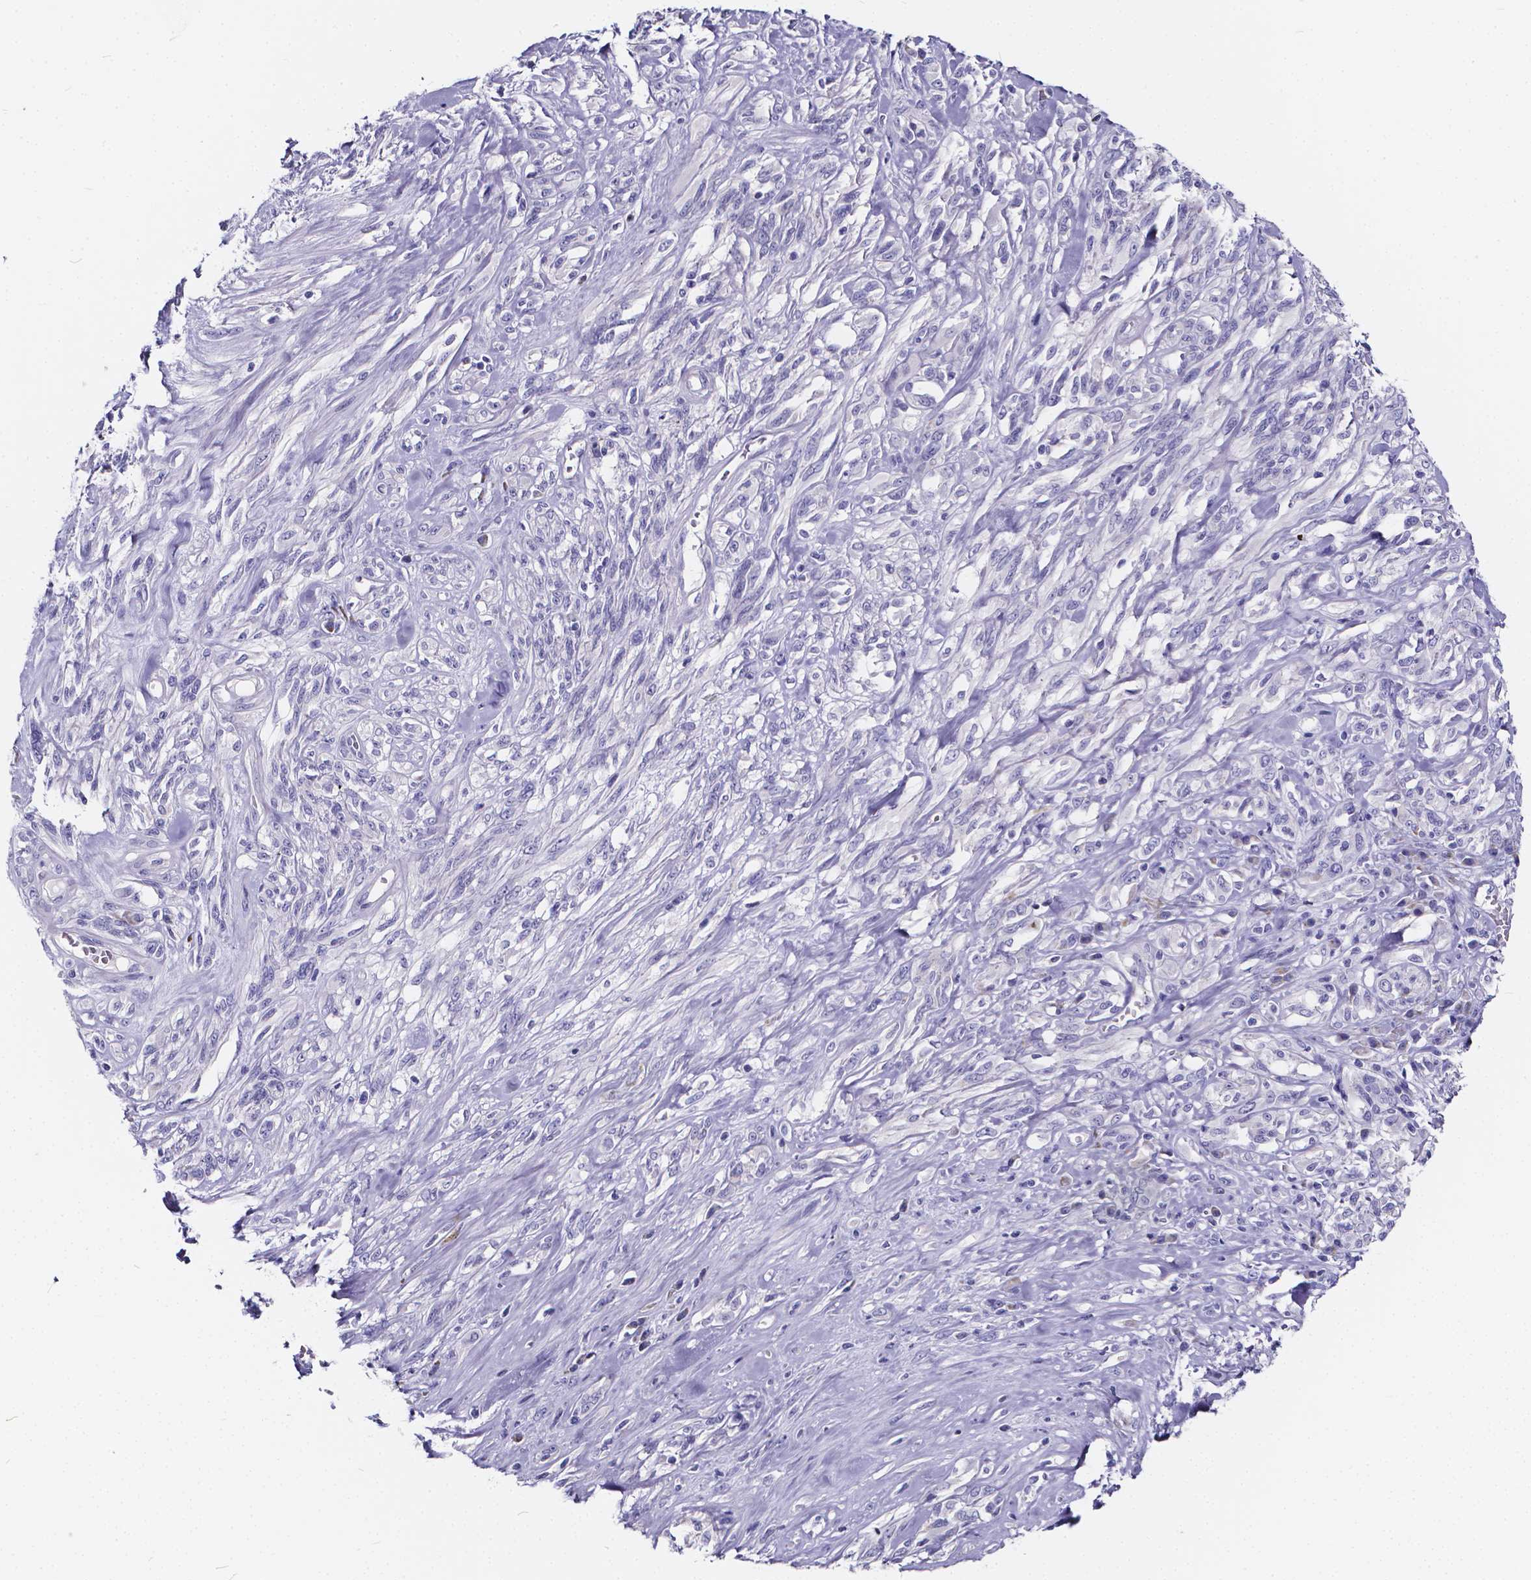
{"staining": {"intensity": "negative", "quantity": "none", "location": "none"}, "tissue": "melanoma", "cell_type": "Tumor cells", "image_type": "cancer", "snomed": [{"axis": "morphology", "description": "Malignant melanoma, NOS"}, {"axis": "topography", "description": "Skin"}], "caption": "Tumor cells show no significant protein positivity in malignant melanoma.", "gene": "SPEF2", "patient": {"sex": "female", "age": 91}}